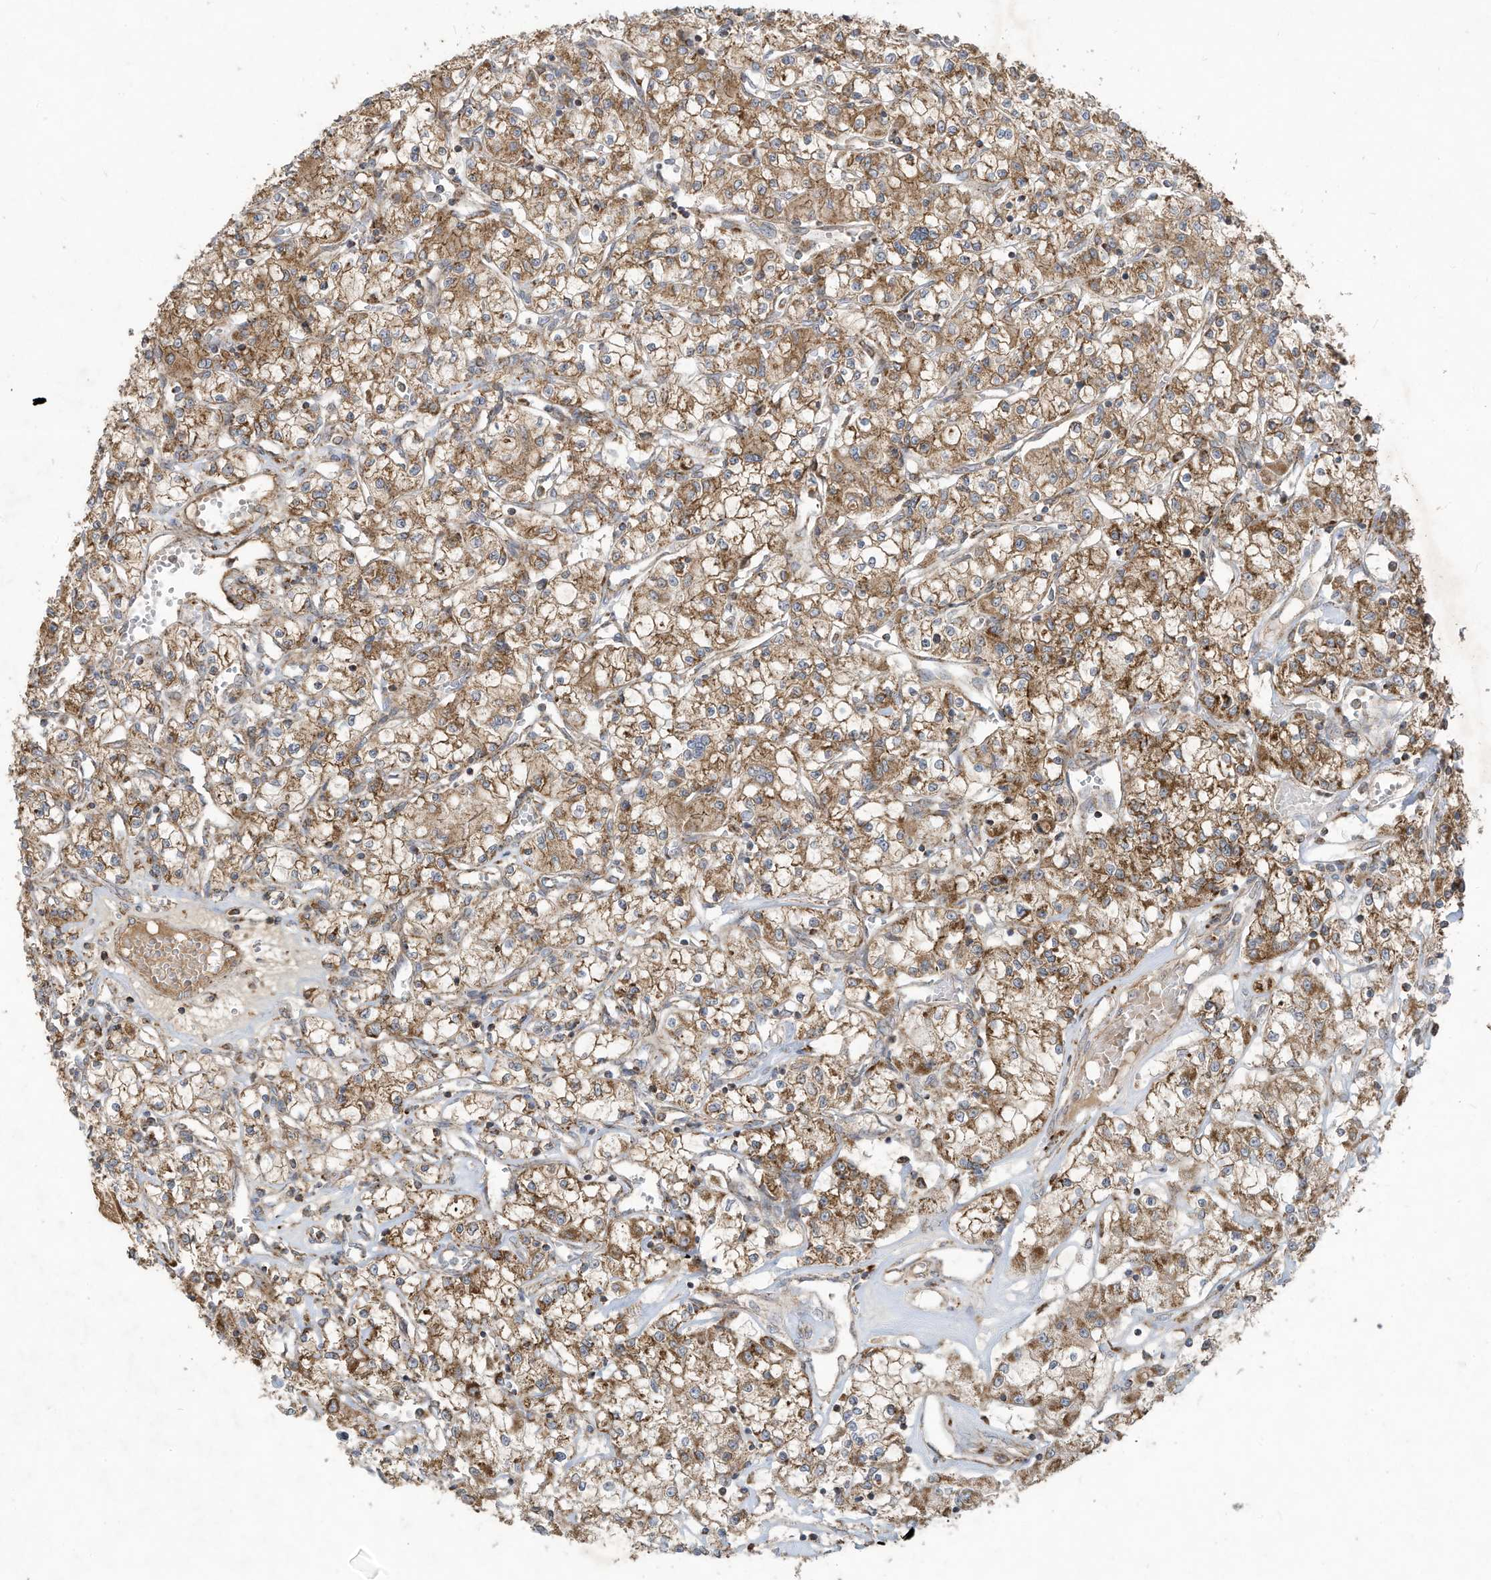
{"staining": {"intensity": "moderate", "quantity": ">75%", "location": "cytoplasmic/membranous"}, "tissue": "renal cancer", "cell_type": "Tumor cells", "image_type": "cancer", "snomed": [{"axis": "morphology", "description": "Adenocarcinoma, NOS"}, {"axis": "topography", "description": "Kidney"}], "caption": "Immunohistochemistry (IHC) micrograph of neoplastic tissue: renal cancer stained using immunohistochemistry displays medium levels of moderate protein expression localized specifically in the cytoplasmic/membranous of tumor cells, appearing as a cytoplasmic/membranous brown color.", "gene": "C2orf74", "patient": {"sex": "female", "age": 59}}